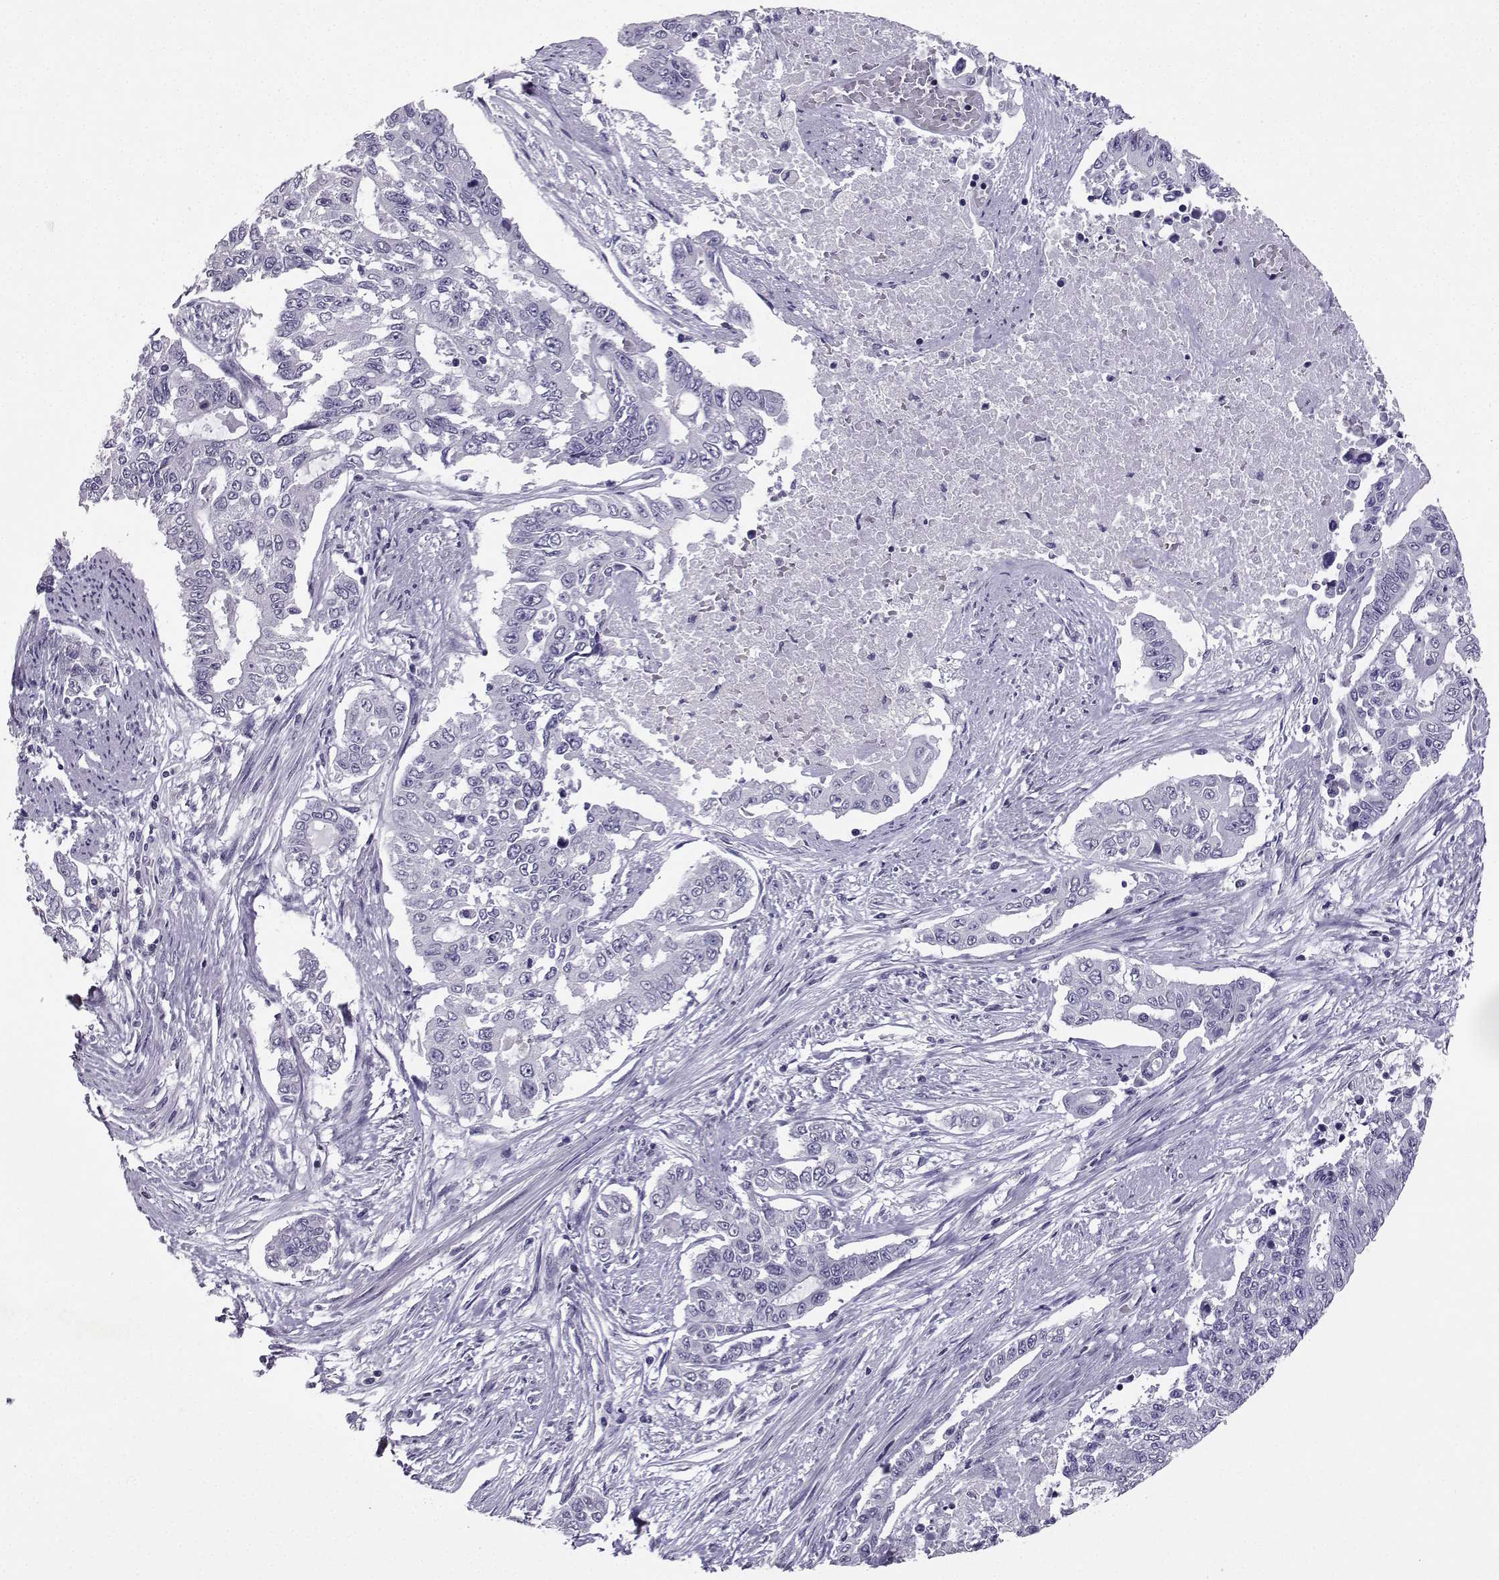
{"staining": {"intensity": "negative", "quantity": "none", "location": "none"}, "tissue": "endometrial cancer", "cell_type": "Tumor cells", "image_type": "cancer", "snomed": [{"axis": "morphology", "description": "Adenocarcinoma, NOS"}, {"axis": "topography", "description": "Uterus"}], "caption": "IHC photomicrograph of neoplastic tissue: endometrial cancer (adenocarcinoma) stained with DAB (3,3'-diaminobenzidine) exhibits no significant protein expression in tumor cells. (Brightfield microscopy of DAB immunohistochemistry at high magnification).", "gene": "TBR1", "patient": {"sex": "female", "age": 59}}